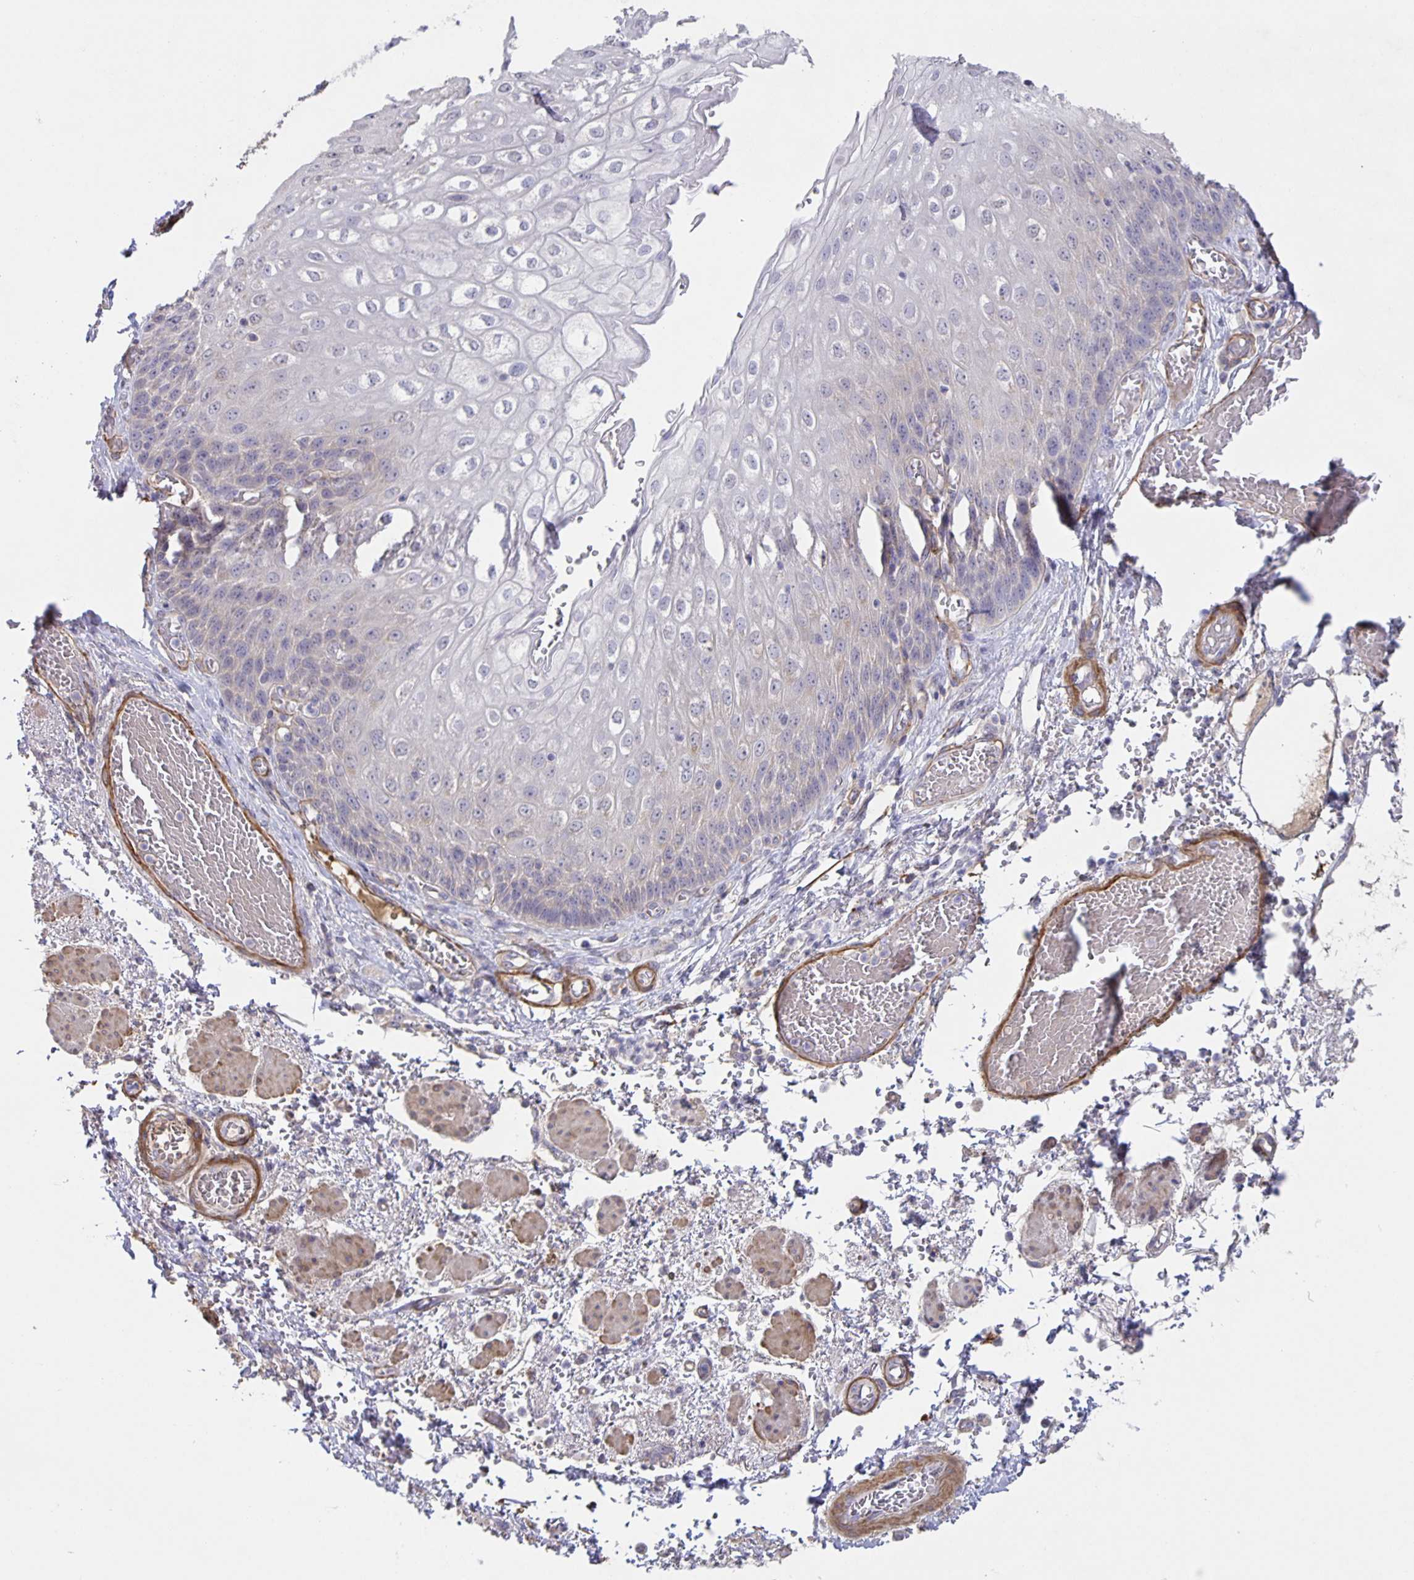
{"staining": {"intensity": "negative", "quantity": "none", "location": "none"}, "tissue": "esophagus", "cell_type": "Squamous epithelial cells", "image_type": "normal", "snomed": [{"axis": "morphology", "description": "Normal tissue, NOS"}, {"axis": "morphology", "description": "Adenocarcinoma, NOS"}, {"axis": "topography", "description": "Esophagus"}], "caption": "A high-resolution image shows immunohistochemistry staining of normal esophagus, which reveals no significant staining in squamous epithelial cells. Nuclei are stained in blue.", "gene": "SRCIN1", "patient": {"sex": "male", "age": 81}}